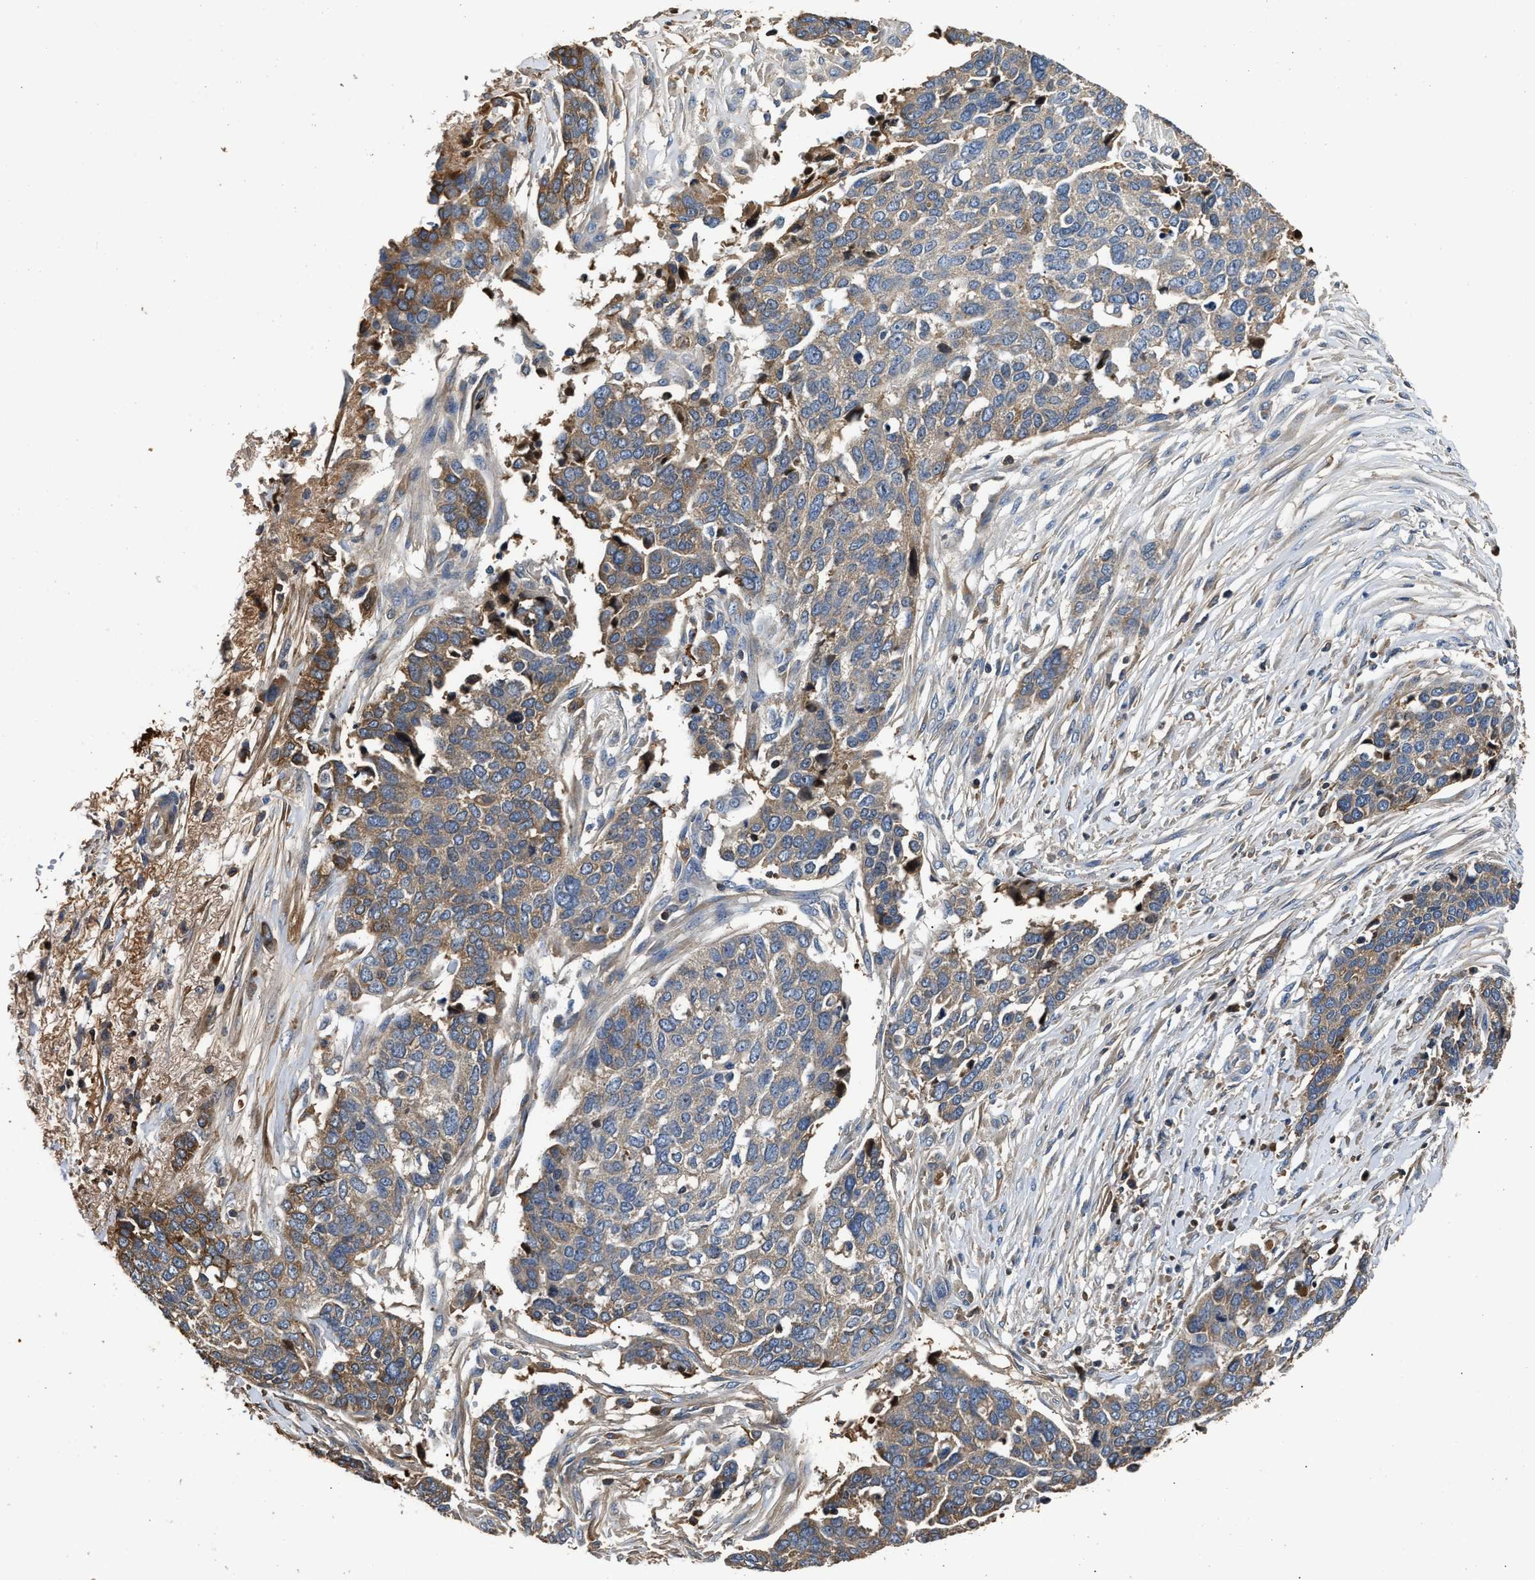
{"staining": {"intensity": "moderate", "quantity": ">75%", "location": "cytoplasmic/membranous"}, "tissue": "ovarian cancer", "cell_type": "Tumor cells", "image_type": "cancer", "snomed": [{"axis": "morphology", "description": "Cystadenocarcinoma, serous, NOS"}, {"axis": "topography", "description": "Ovary"}], "caption": "Ovarian serous cystadenocarcinoma stained with DAB (3,3'-diaminobenzidine) immunohistochemistry demonstrates medium levels of moderate cytoplasmic/membranous staining in about >75% of tumor cells.", "gene": "C3", "patient": {"sex": "female", "age": 44}}